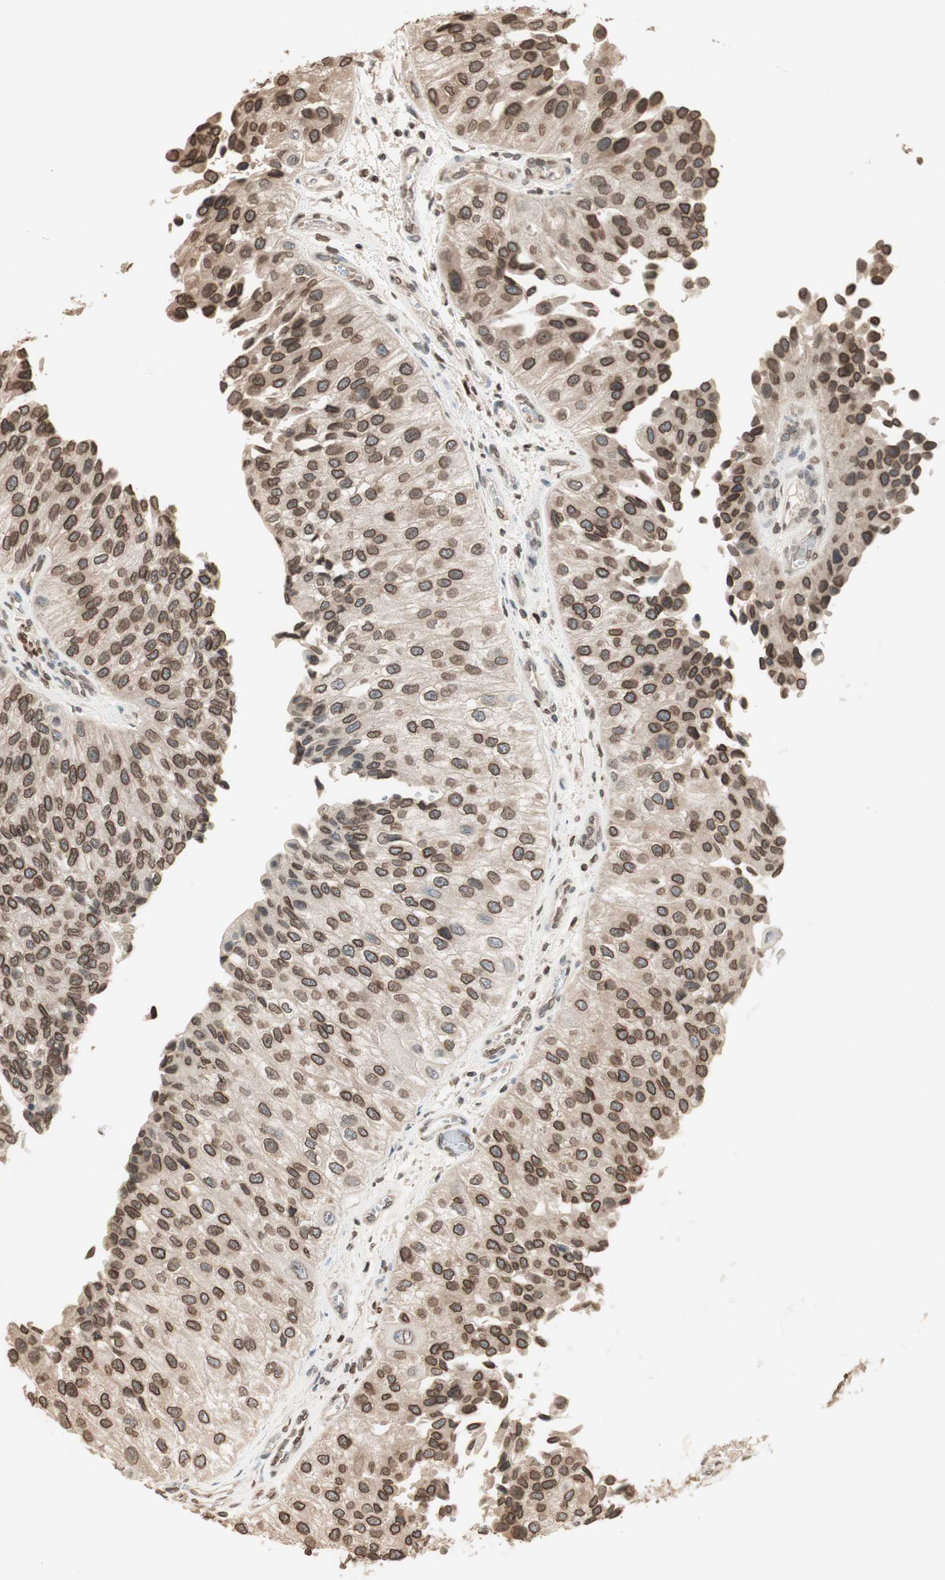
{"staining": {"intensity": "moderate", "quantity": ">75%", "location": "cytoplasmic/membranous,nuclear"}, "tissue": "urothelial cancer", "cell_type": "Tumor cells", "image_type": "cancer", "snomed": [{"axis": "morphology", "description": "Urothelial carcinoma, High grade"}, {"axis": "topography", "description": "Kidney"}, {"axis": "topography", "description": "Urinary bladder"}], "caption": "Tumor cells display medium levels of moderate cytoplasmic/membranous and nuclear staining in approximately >75% of cells in human high-grade urothelial carcinoma. (brown staining indicates protein expression, while blue staining denotes nuclei).", "gene": "TMPO", "patient": {"sex": "male", "age": 77}}